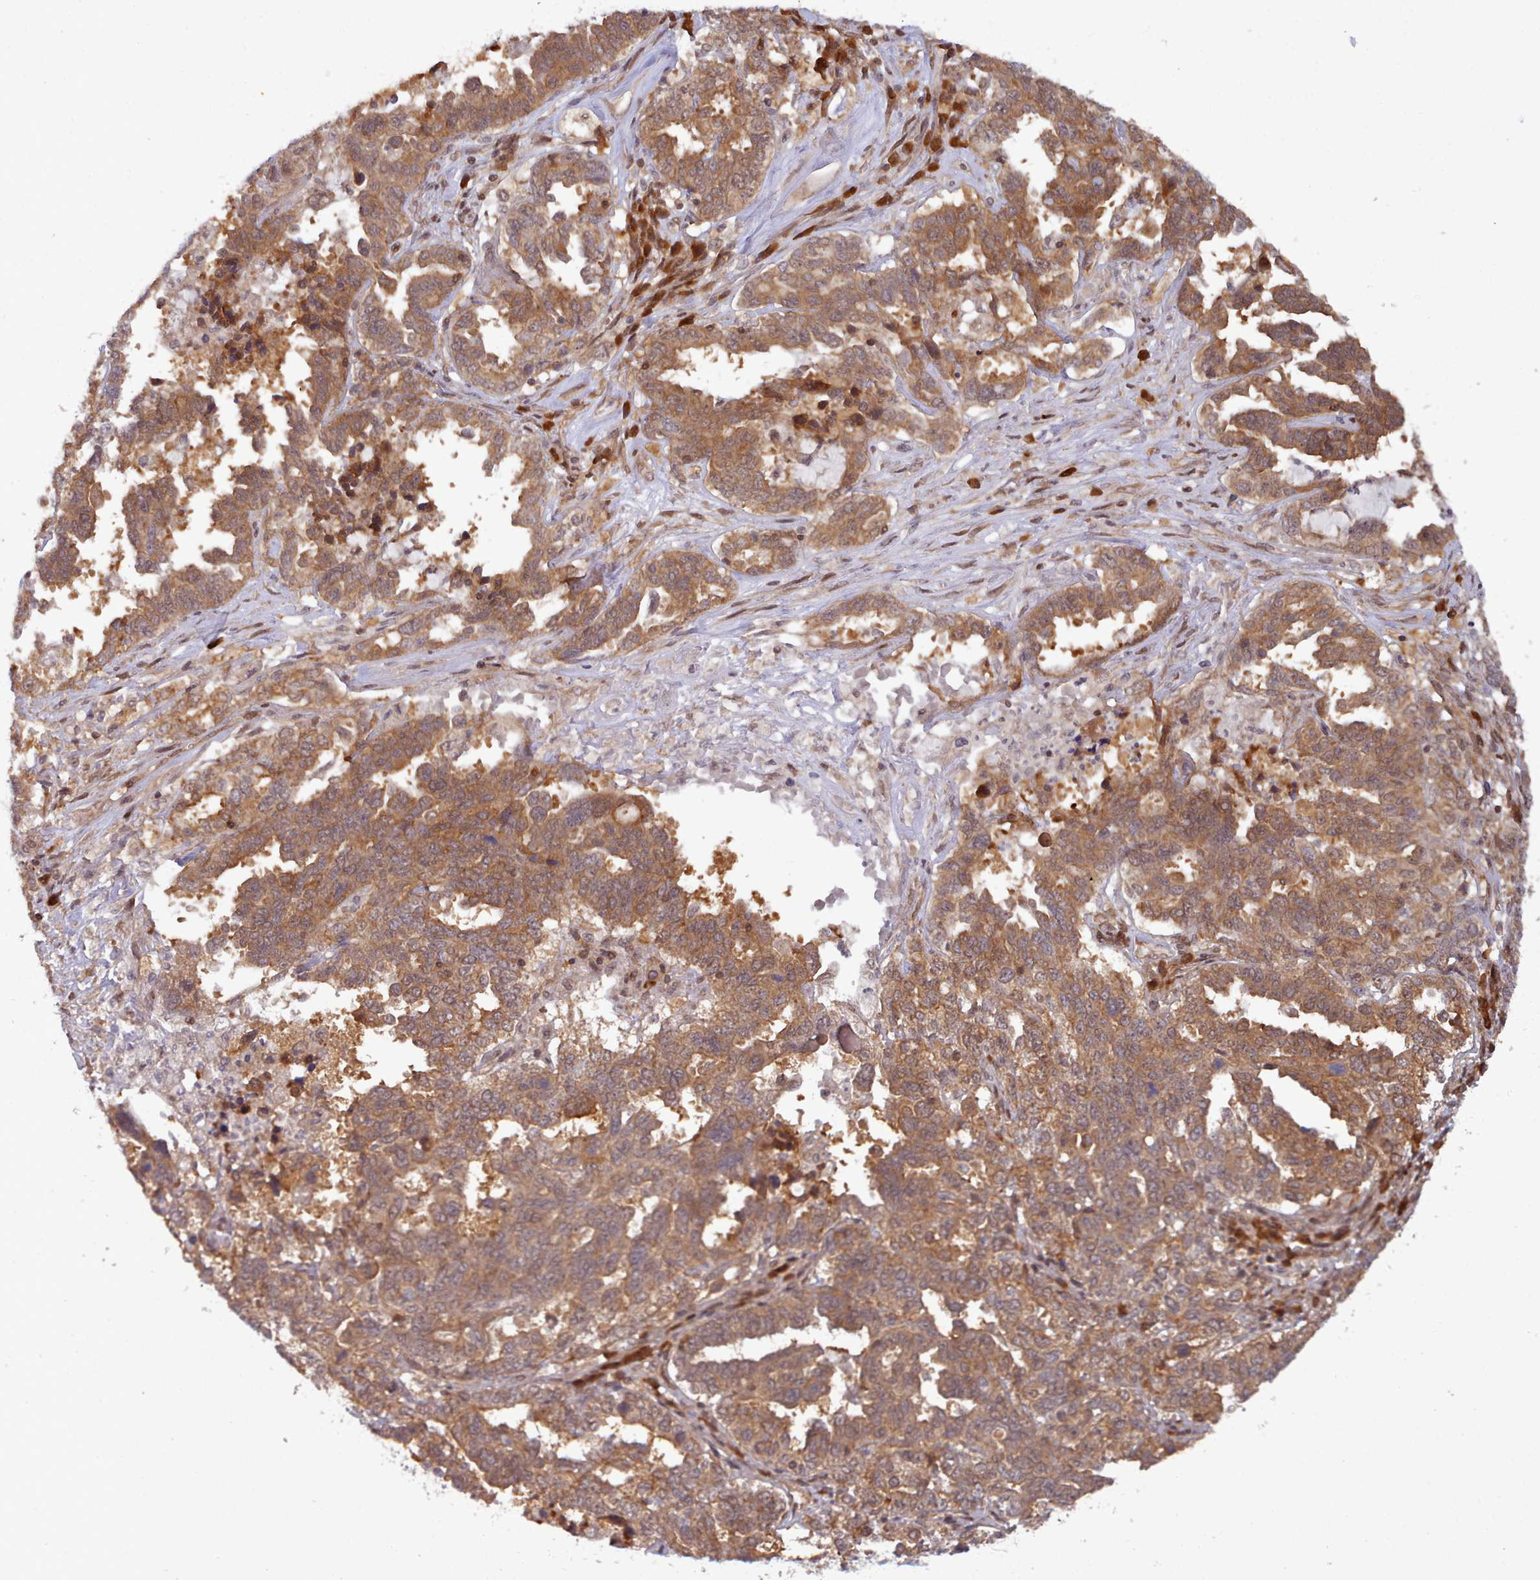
{"staining": {"intensity": "moderate", "quantity": ">75%", "location": "cytoplasmic/membranous"}, "tissue": "ovarian cancer", "cell_type": "Tumor cells", "image_type": "cancer", "snomed": [{"axis": "morphology", "description": "Carcinoma, endometroid"}, {"axis": "topography", "description": "Ovary"}], "caption": "Immunohistochemical staining of human ovarian cancer exhibits moderate cytoplasmic/membranous protein expression in about >75% of tumor cells.", "gene": "UBE2G1", "patient": {"sex": "female", "age": 62}}